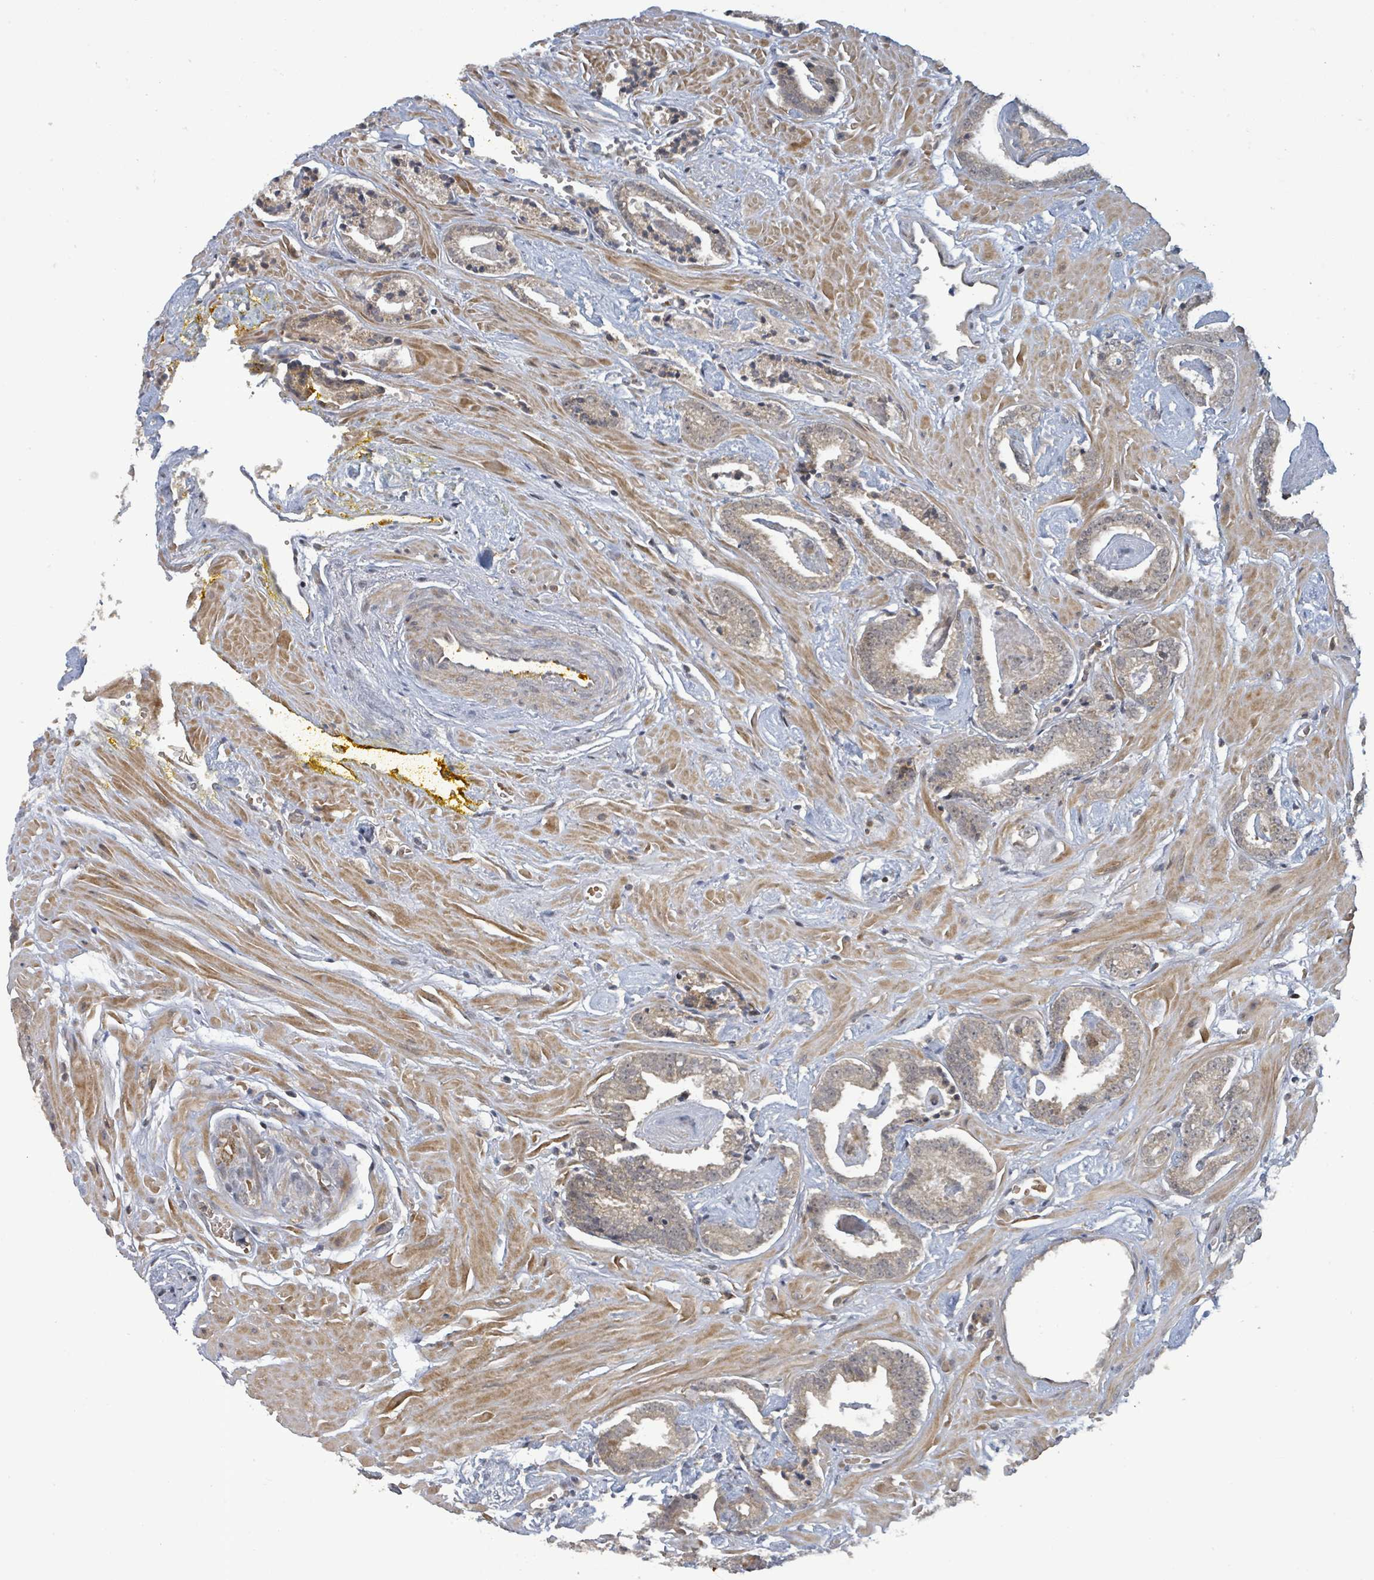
{"staining": {"intensity": "negative", "quantity": "none", "location": "none"}, "tissue": "prostate cancer", "cell_type": "Tumor cells", "image_type": "cancer", "snomed": [{"axis": "morphology", "description": "Adenocarcinoma, Low grade"}, {"axis": "topography", "description": "Prostate"}], "caption": "There is no significant positivity in tumor cells of prostate low-grade adenocarcinoma. (IHC, brightfield microscopy, high magnification).", "gene": "ITGA11", "patient": {"sex": "male", "age": 60}}